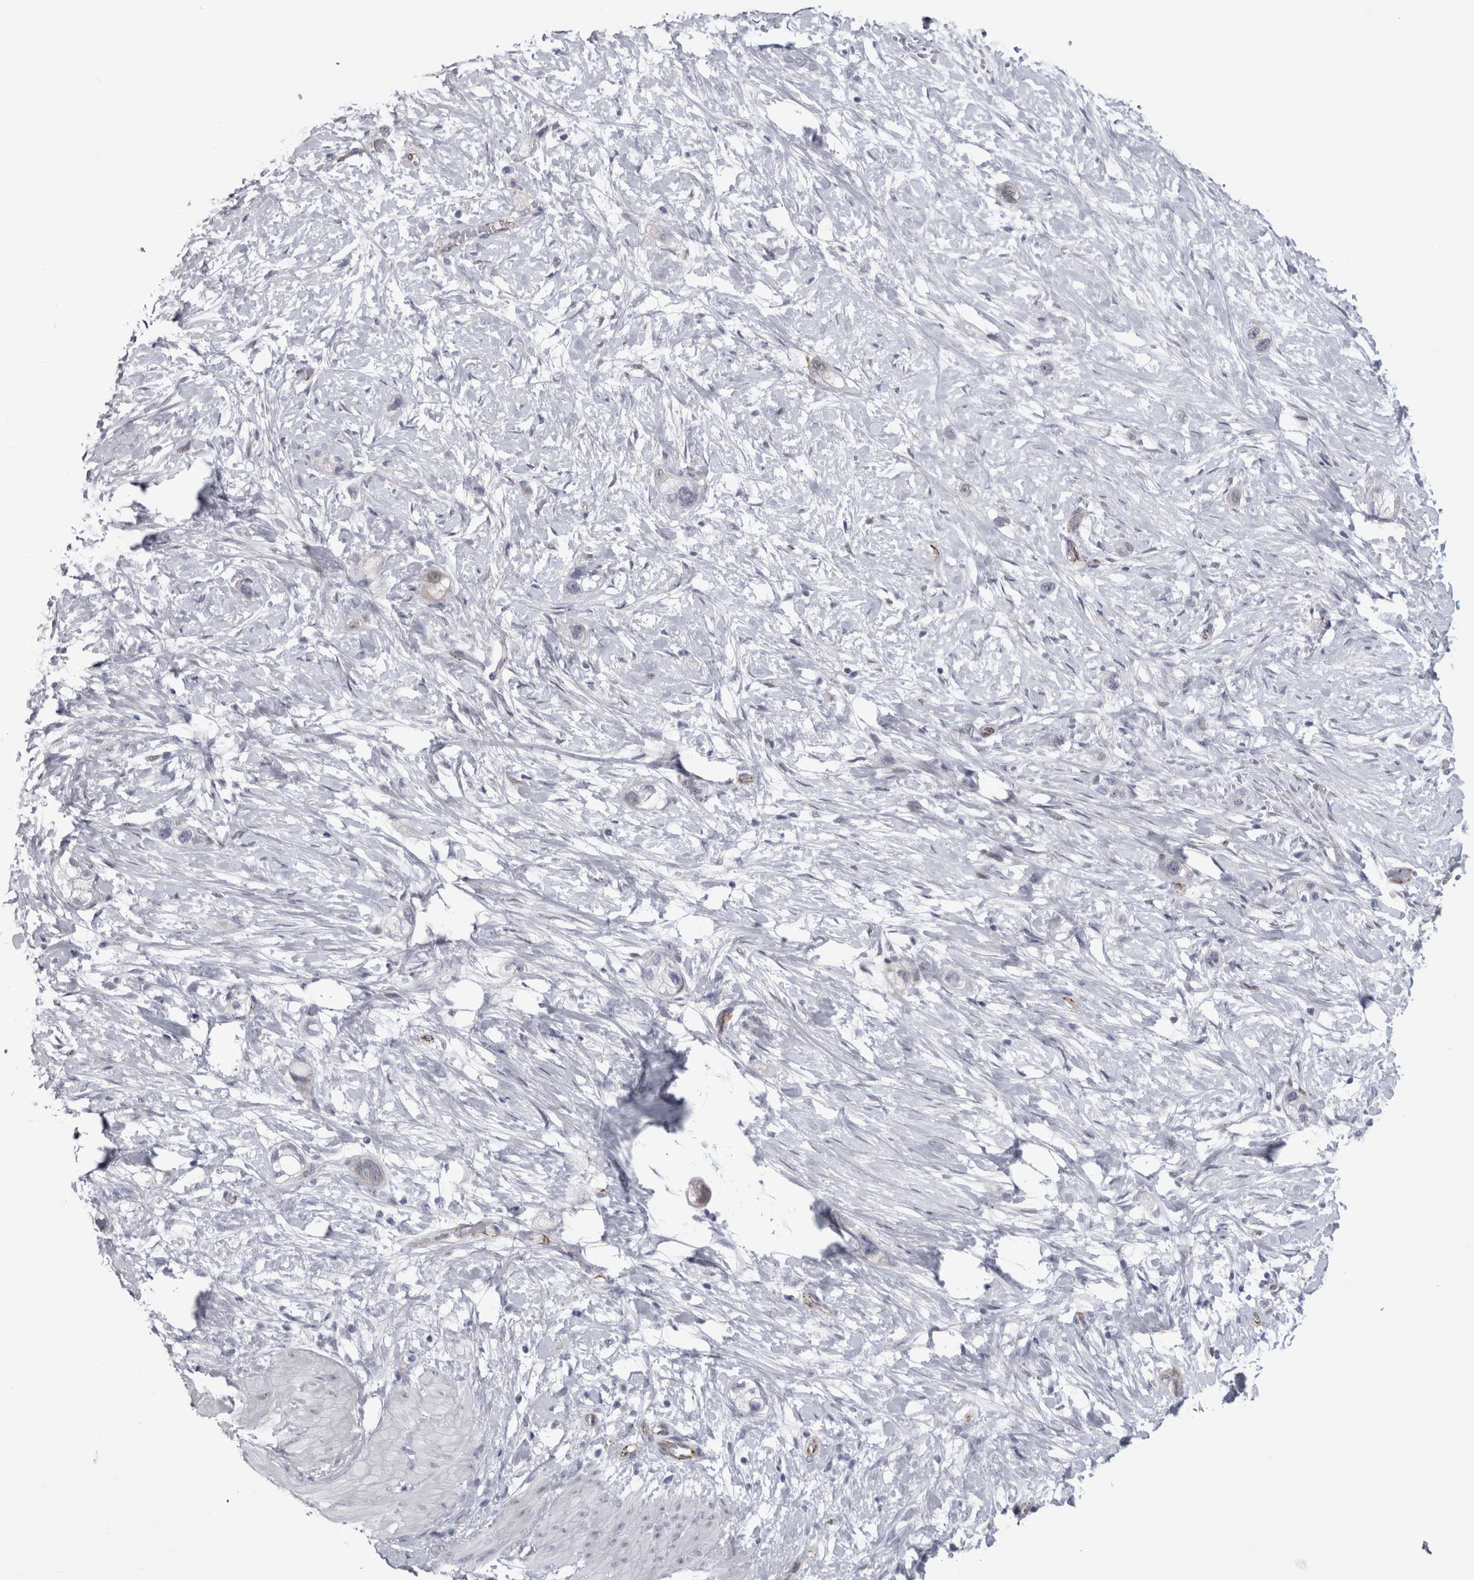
{"staining": {"intensity": "negative", "quantity": "none", "location": "none"}, "tissue": "stomach cancer", "cell_type": "Tumor cells", "image_type": "cancer", "snomed": [{"axis": "morphology", "description": "Adenocarcinoma, NOS"}, {"axis": "topography", "description": "Stomach"}, {"axis": "topography", "description": "Stomach, lower"}], "caption": "Histopathology image shows no protein staining in tumor cells of adenocarcinoma (stomach) tissue. (DAB immunohistochemistry visualized using brightfield microscopy, high magnification).", "gene": "ACOT7", "patient": {"sex": "female", "age": 48}}